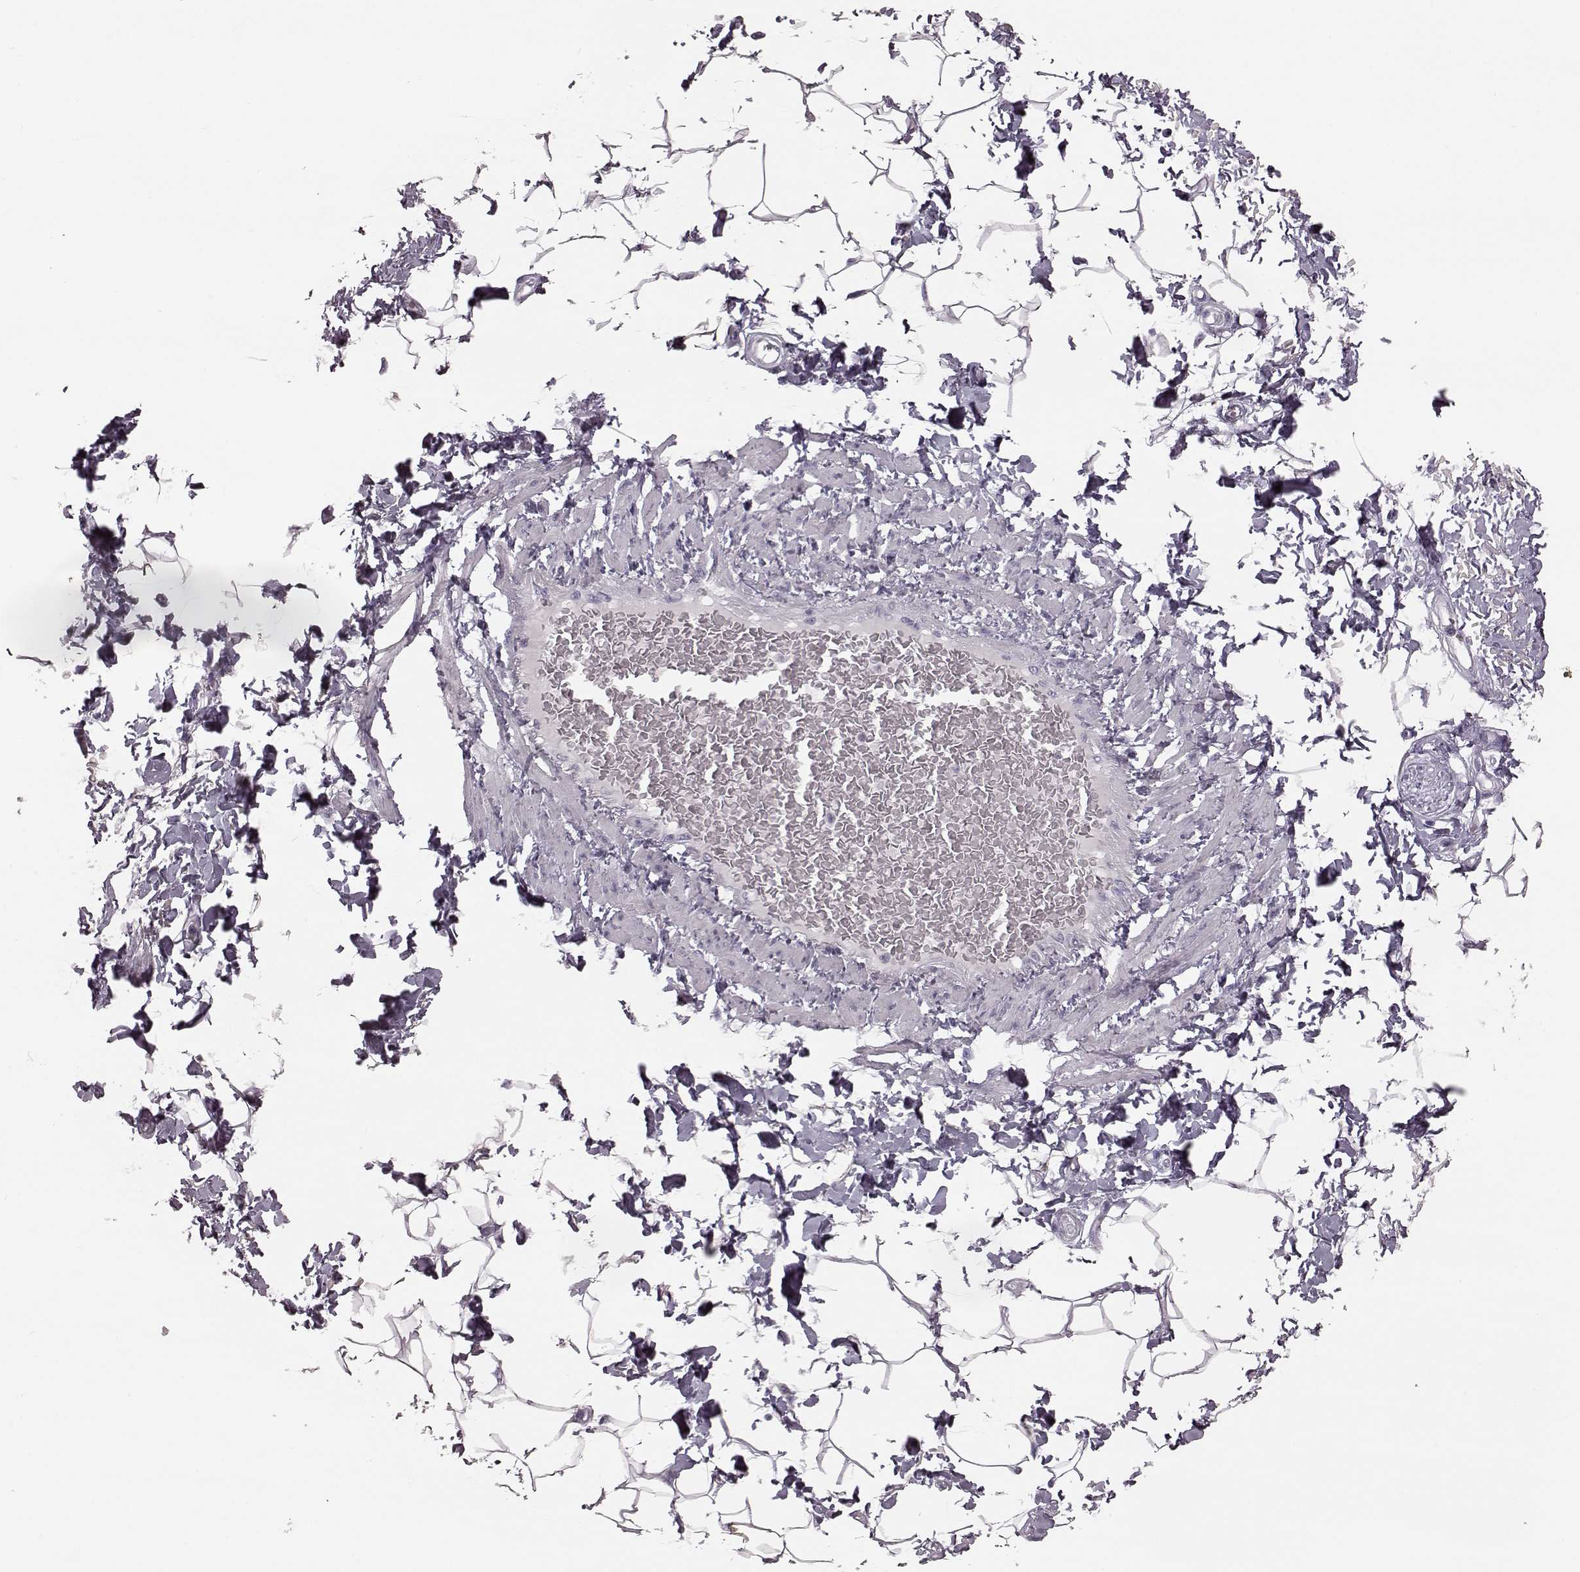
{"staining": {"intensity": "negative", "quantity": "none", "location": "none"}, "tissue": "adipose tissue", "cell_type": "Adipocytes", "image_type": "normal", "snomed": [{"axis": "morphology", "description": "Normal tissue, NOS"}, {"axis": "topography", "description": "Peripheral nerve tissue"}], "caption": "Adipocytes are negative for protein expression in unremarkable human adipose tissue. (Immunohistochemistry (ihc), brightfield microscopy, high magnification).", "gene": "ZNF433", "patient": {"sex": "male", "age": 51}}